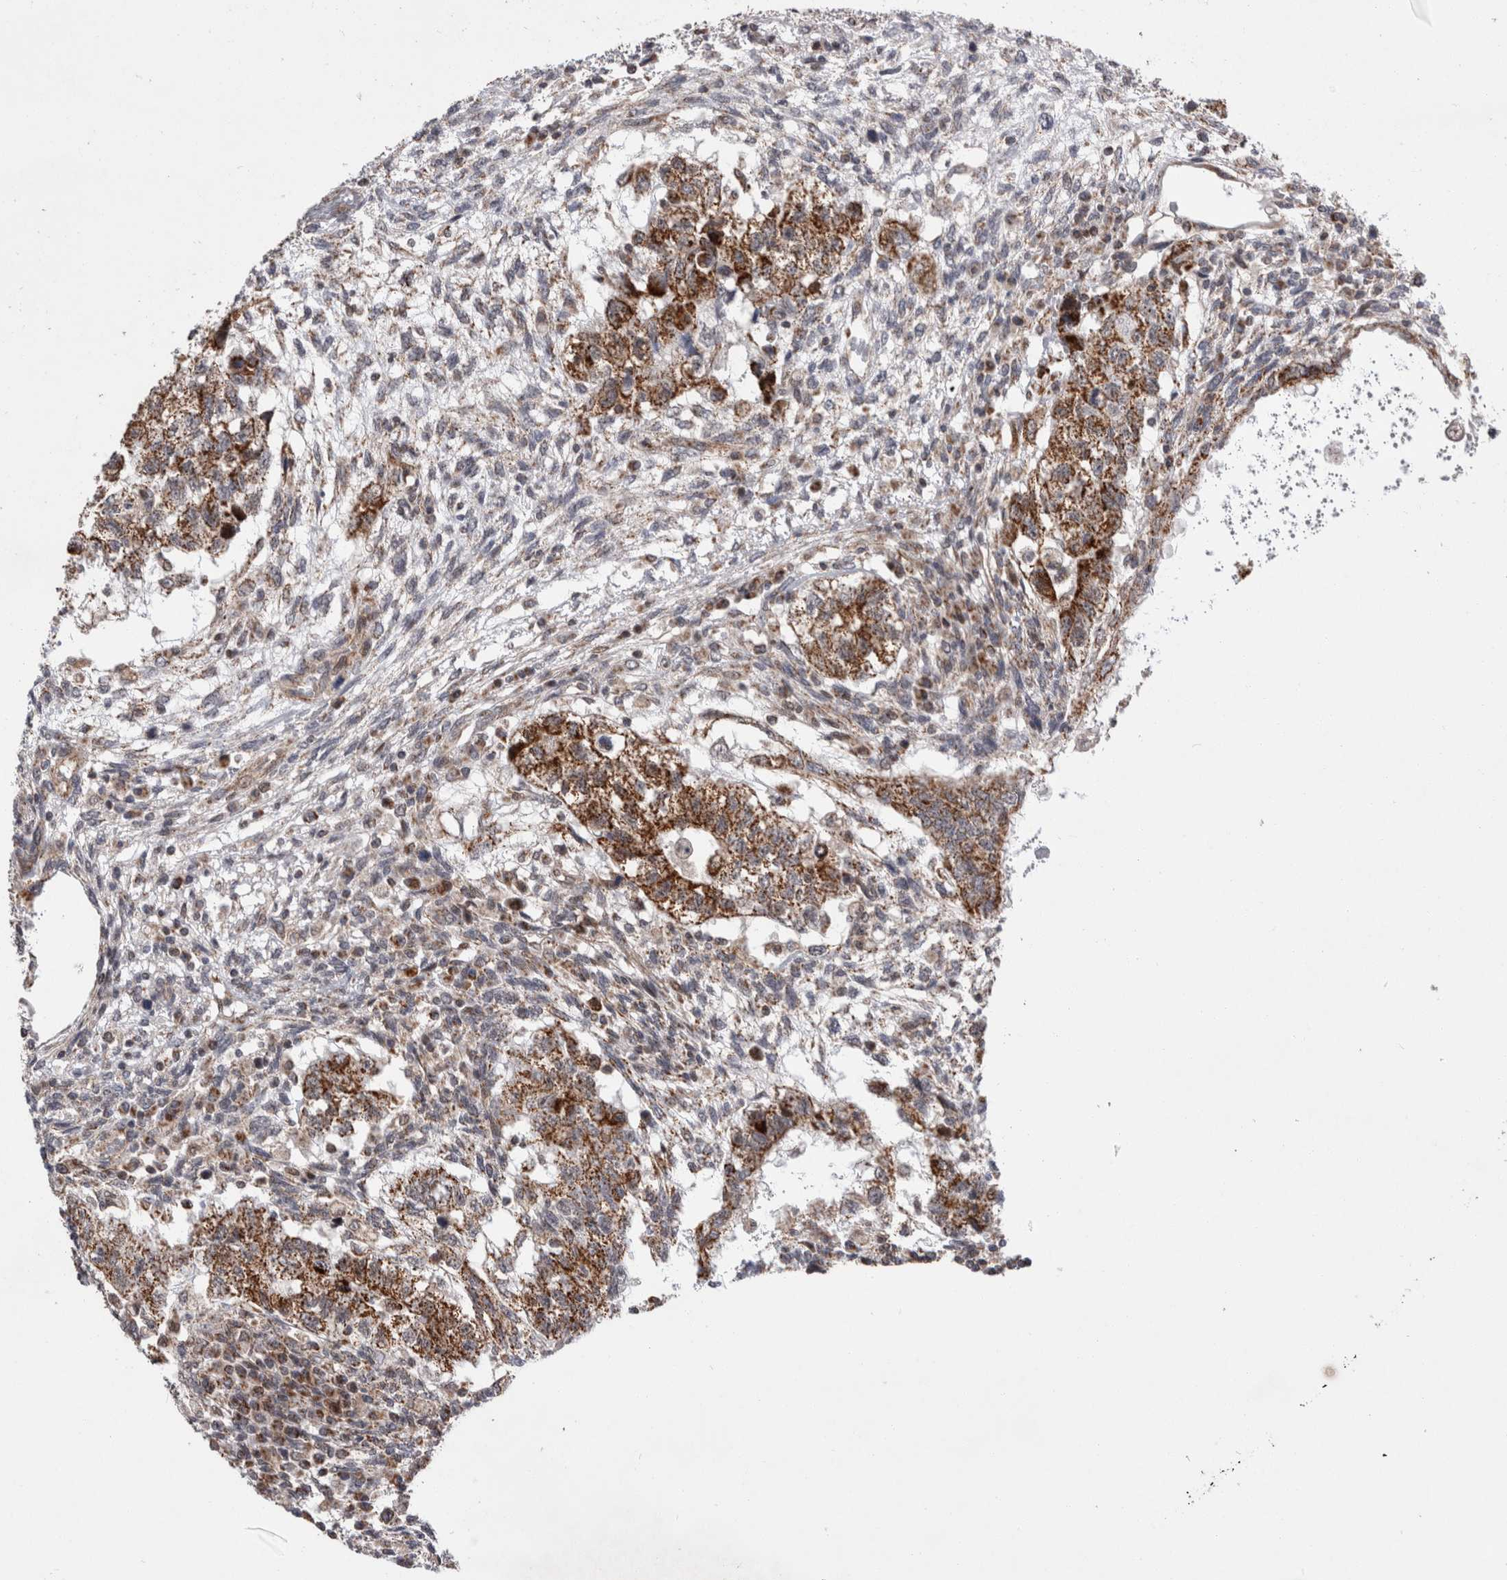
{"staining": {"intensity": "moderate", "quantity": ">75%", "location": "cytoplasmic/membranous"}, "tissue": "testis cancer", "cell_type": "Tumor cells", "image_type": "cancer", "snomed": [{"axis": "morphology", "description": "Normal tissue, NOS"}, {"axis": "morphology", "description": "Carcinoma, Embryonal, NOS"}, {"axis": "topography", "description": "Testis"}], "caption": "About >75% of tumor cells in human embryonal carcinoma (testis) show moderate cytoplasmic/membranous protein staining as visualized by brown immunohistochemical staining.", "gene": "MRPL37", "patient": {"sex": "male", "age": 36}}